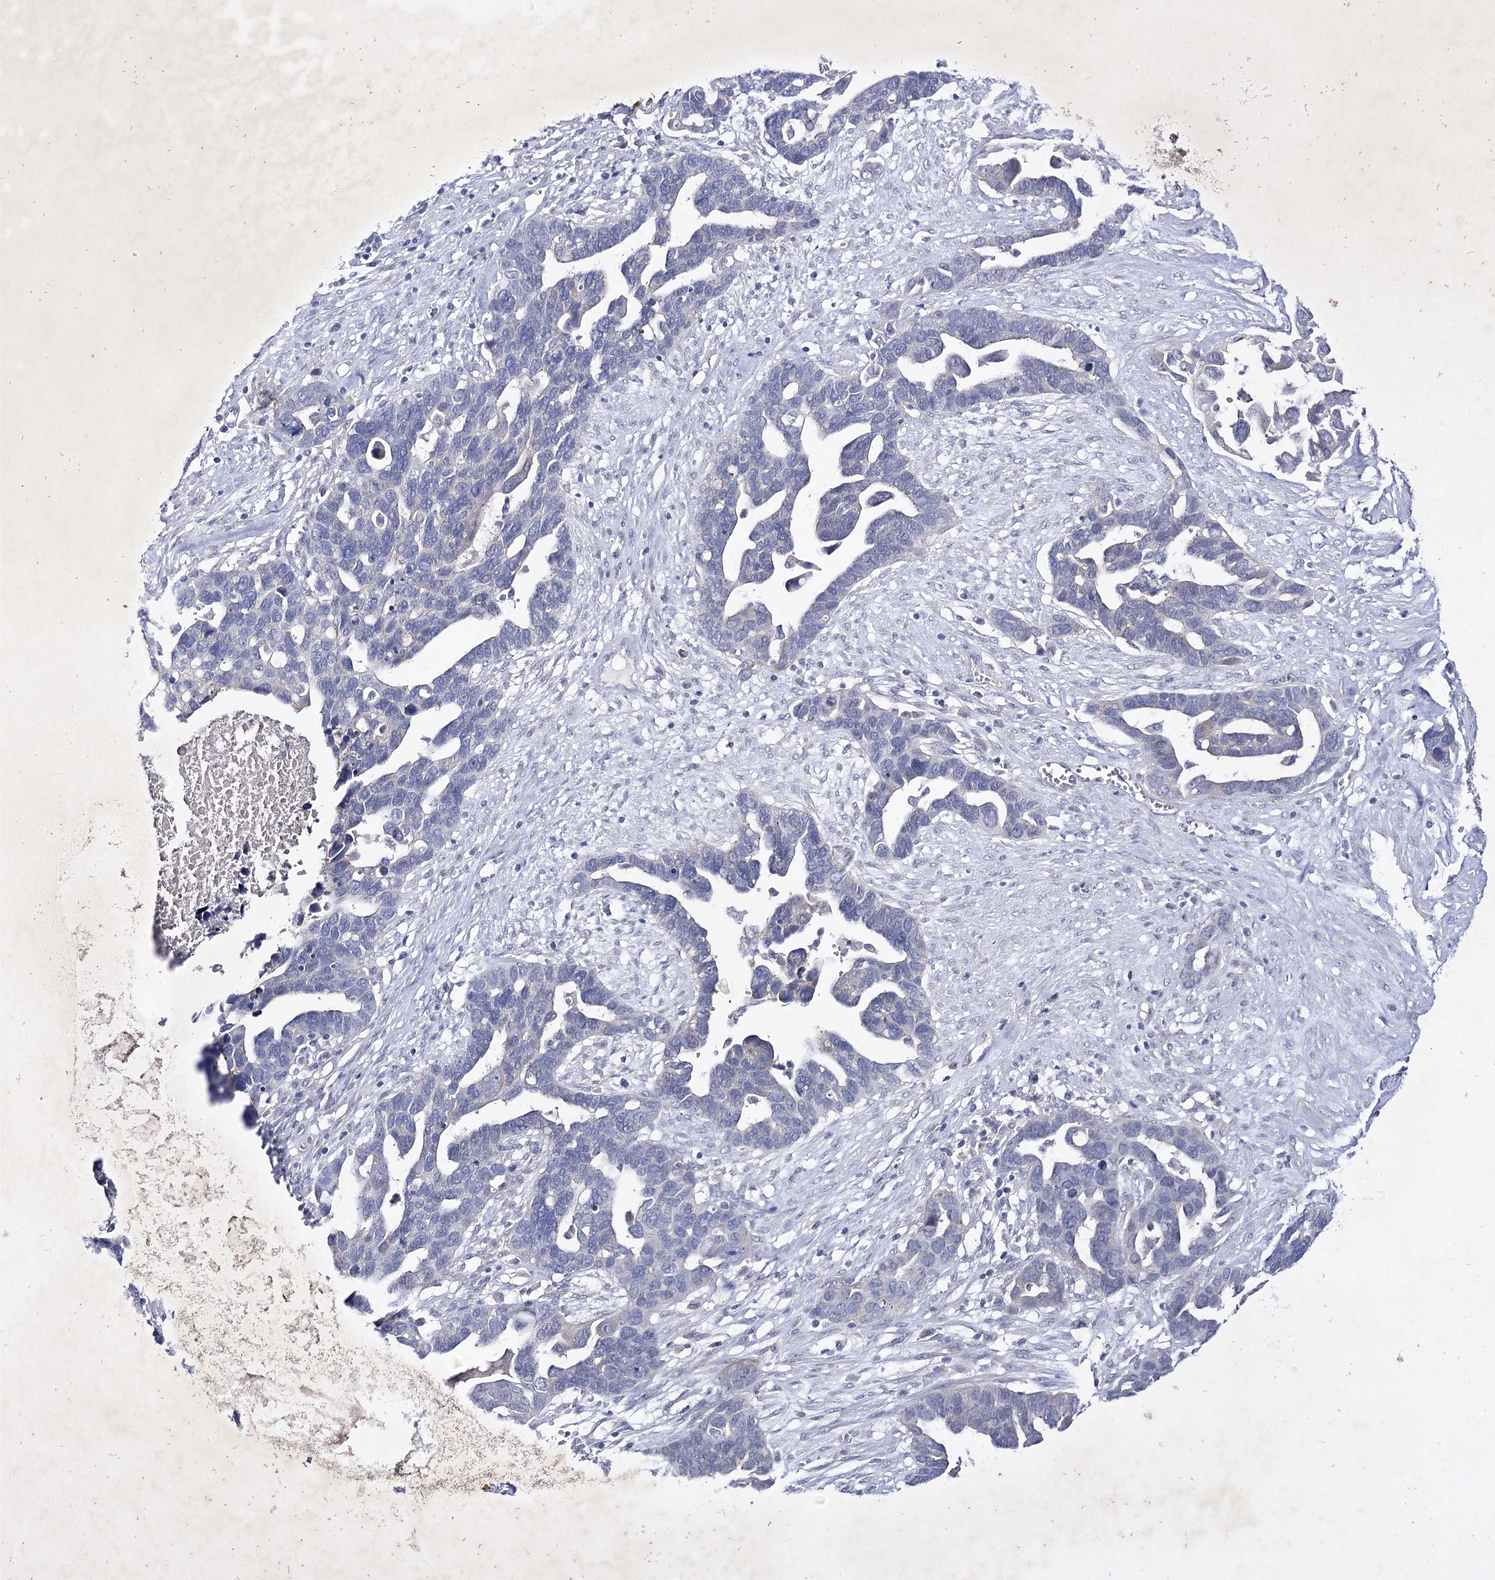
{"staining": {"intensity": "negative", "quantity": "none", "location": "none"}, "tissue": "ovarian cancer", "cell_type": "Tumor cells", "image_type": "cancer", "snomed": [{"axis": "morphology", "description": "Cystadenocarcinoma, serous, NOS"}, {"axis": "topography", "description": "Ovary"}], "caption": "IHC micrograph of neoplastic tissue: human ovarian serous cystadenocarcinoma stained with DAB (3,3'-diaminobenzidine) demonstrates no significant protein staining in tumor cells. The staining is performed using DAB (3,3'-diaminobenzidine) brown chromogen with nuclei counter-stained in using hematoxylin.", "gene": "COX15", "patient": {"sex": "female", "age": 54}}